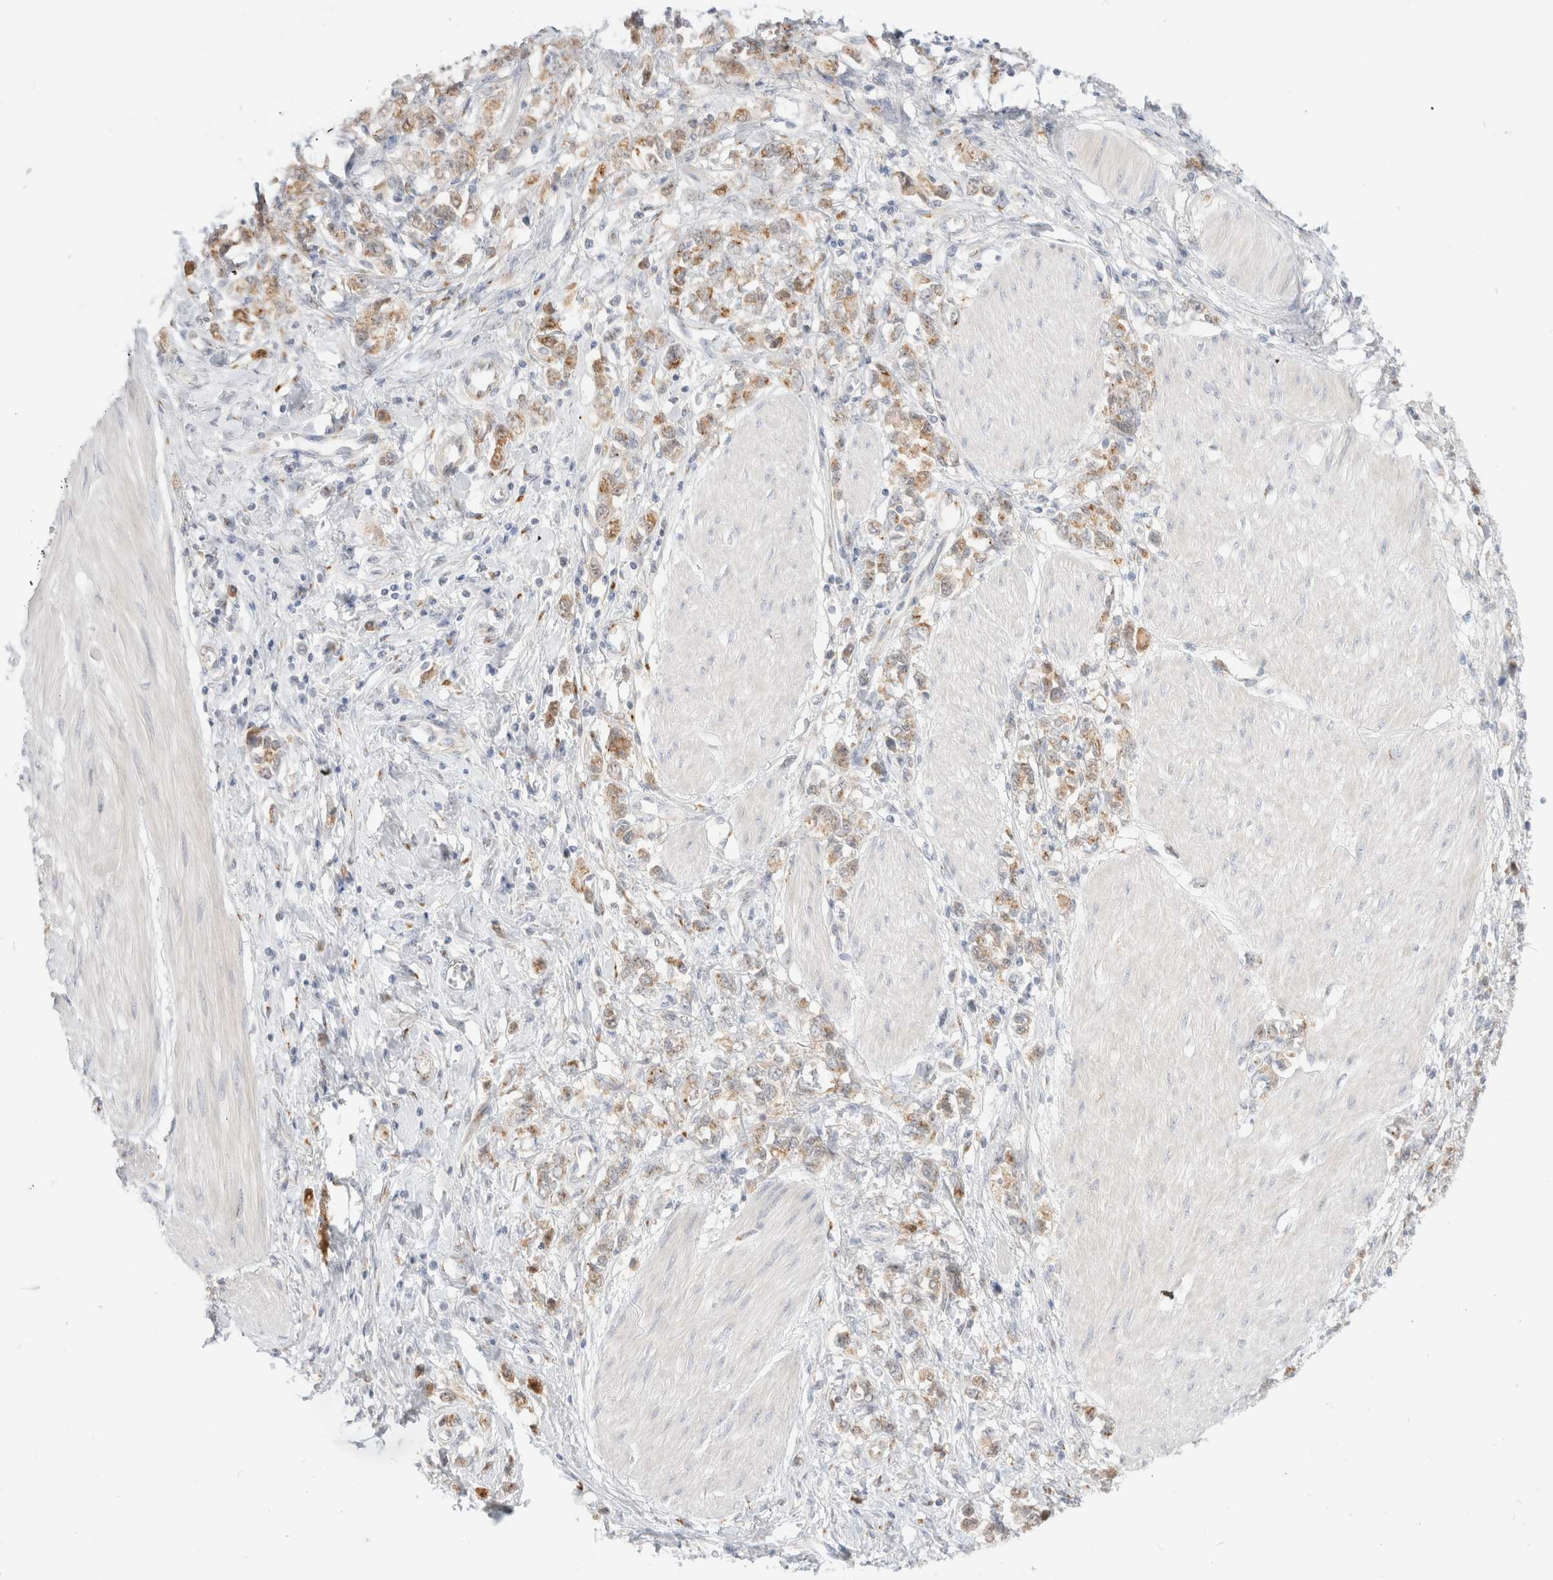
{"staining": {"intensity": "weak", "quantity": ">75%", "location": "cytoplasmic/membranous"}, "tissue": "stomach cancer", "cell_type": "Tumor cells", "image_type": "cancer", "snomed": [{"axis": "morphology", "description": "Adenocarcinoma, NOS"}, {"axis": "topography", "description": "Stomach"}], "caption": "Immunohistochemistry of stomach adenocarcinoma demonstrates low levels of weak cytoplasmic/membranous expression in about >75% of tumor cells. Using DAB (brown) and hematoxylin (blue) stains, captured at high magnification using brightfield microscopy.", "gene": "EFCAB13", "patient": {"sex": "female", "age": 76}}